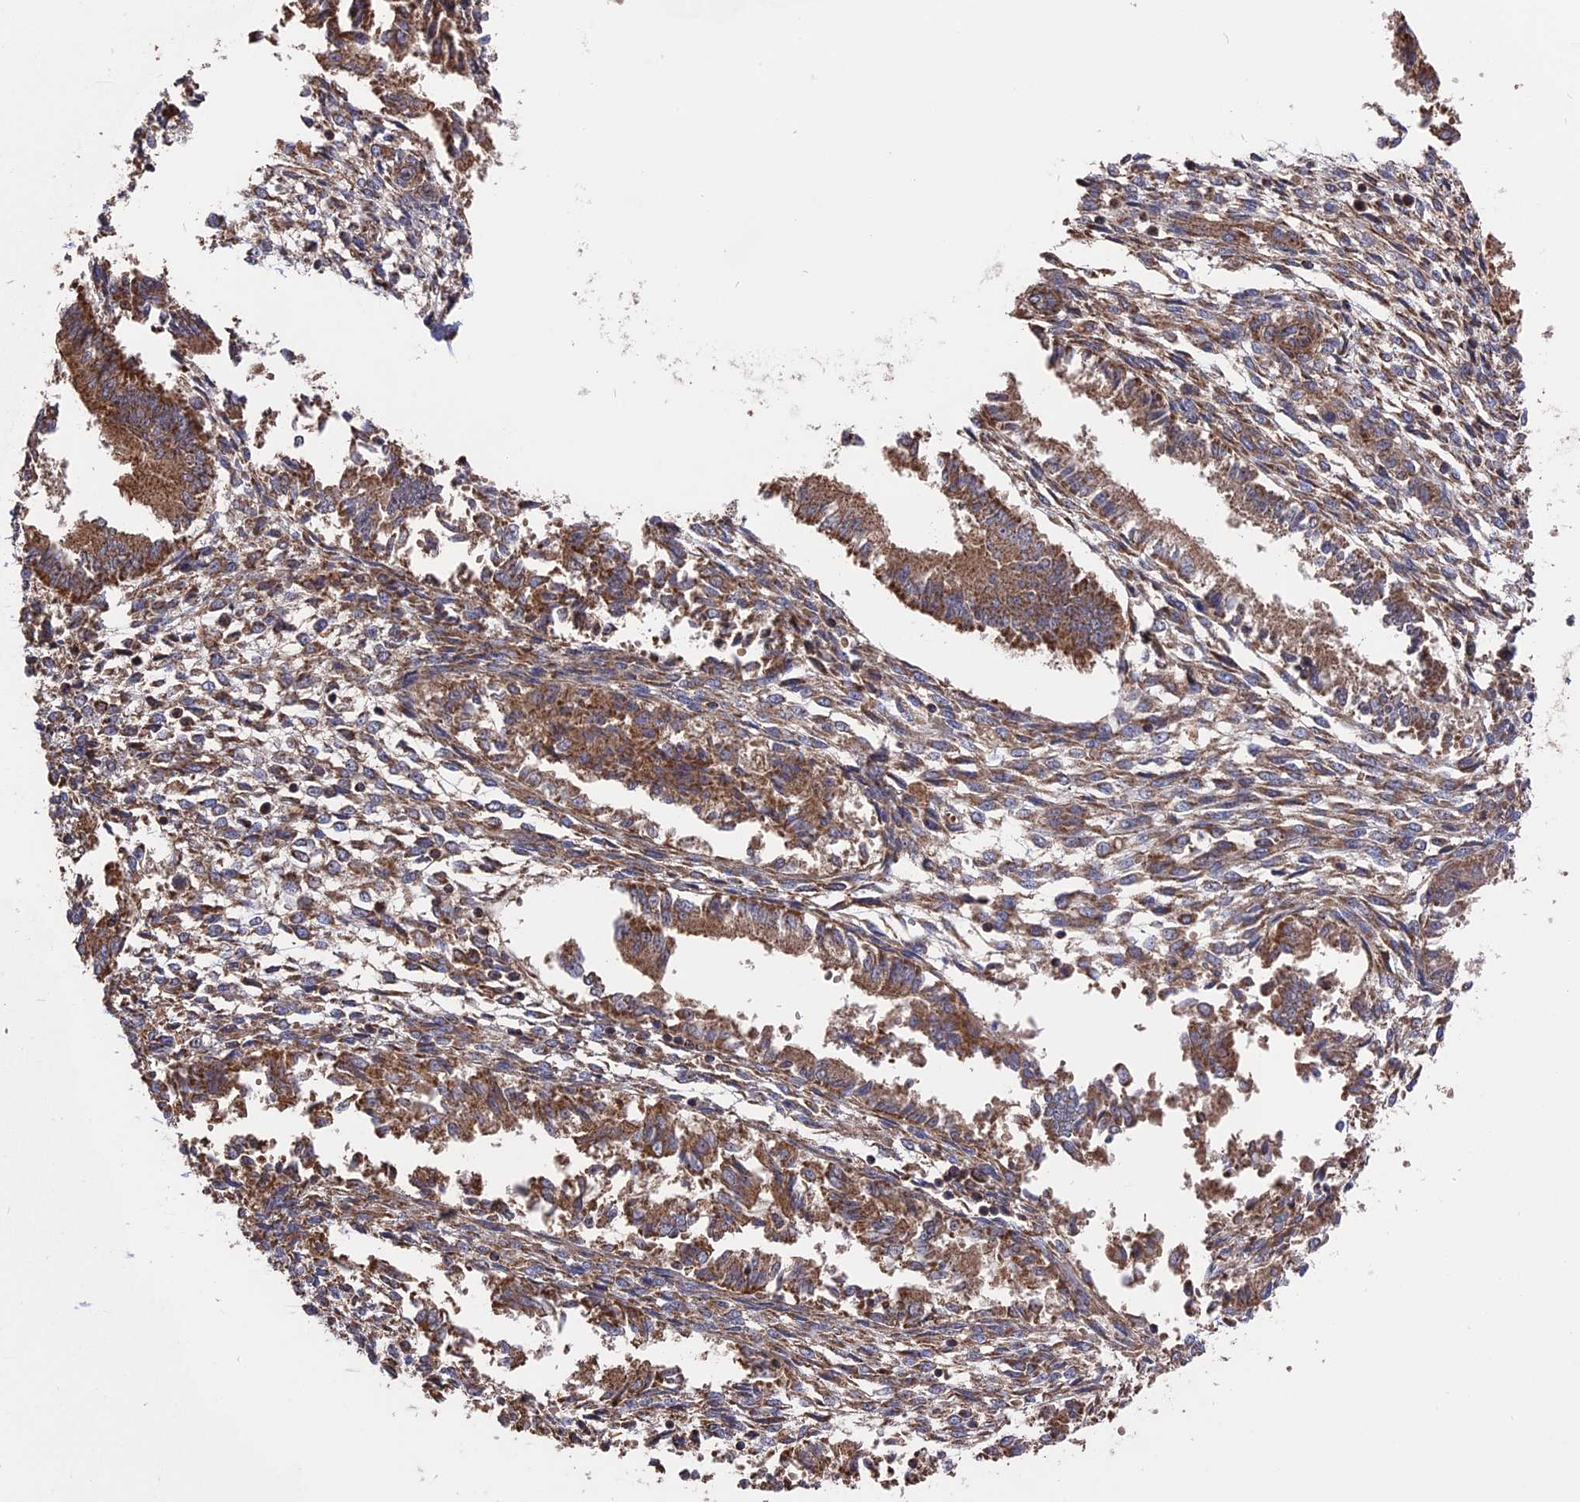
{"staining": {"intensity": "moderate", "quantity": "25%-75%", "location": "cytoplasmic/membranous"}, "tissue": "endometrium", "cell_type": "Cells in endometrial stroma", "image_type": "normal", "snomed": [{"axis": "morphology", "description": "Normal tissue, NOS"}, {"axis": "topography", "description": "Uterus"}, {"axis": "topography", "description": "Endometrium"}], "caption": "Protein expression analysis of unremarkable endometrium demonstrates moderate cytoplasmic/membranous expression in about 25%-75% of cells in endometrial stroma.", "gene": "TELO2", "patient": {"sex": "female", "age": 48}}